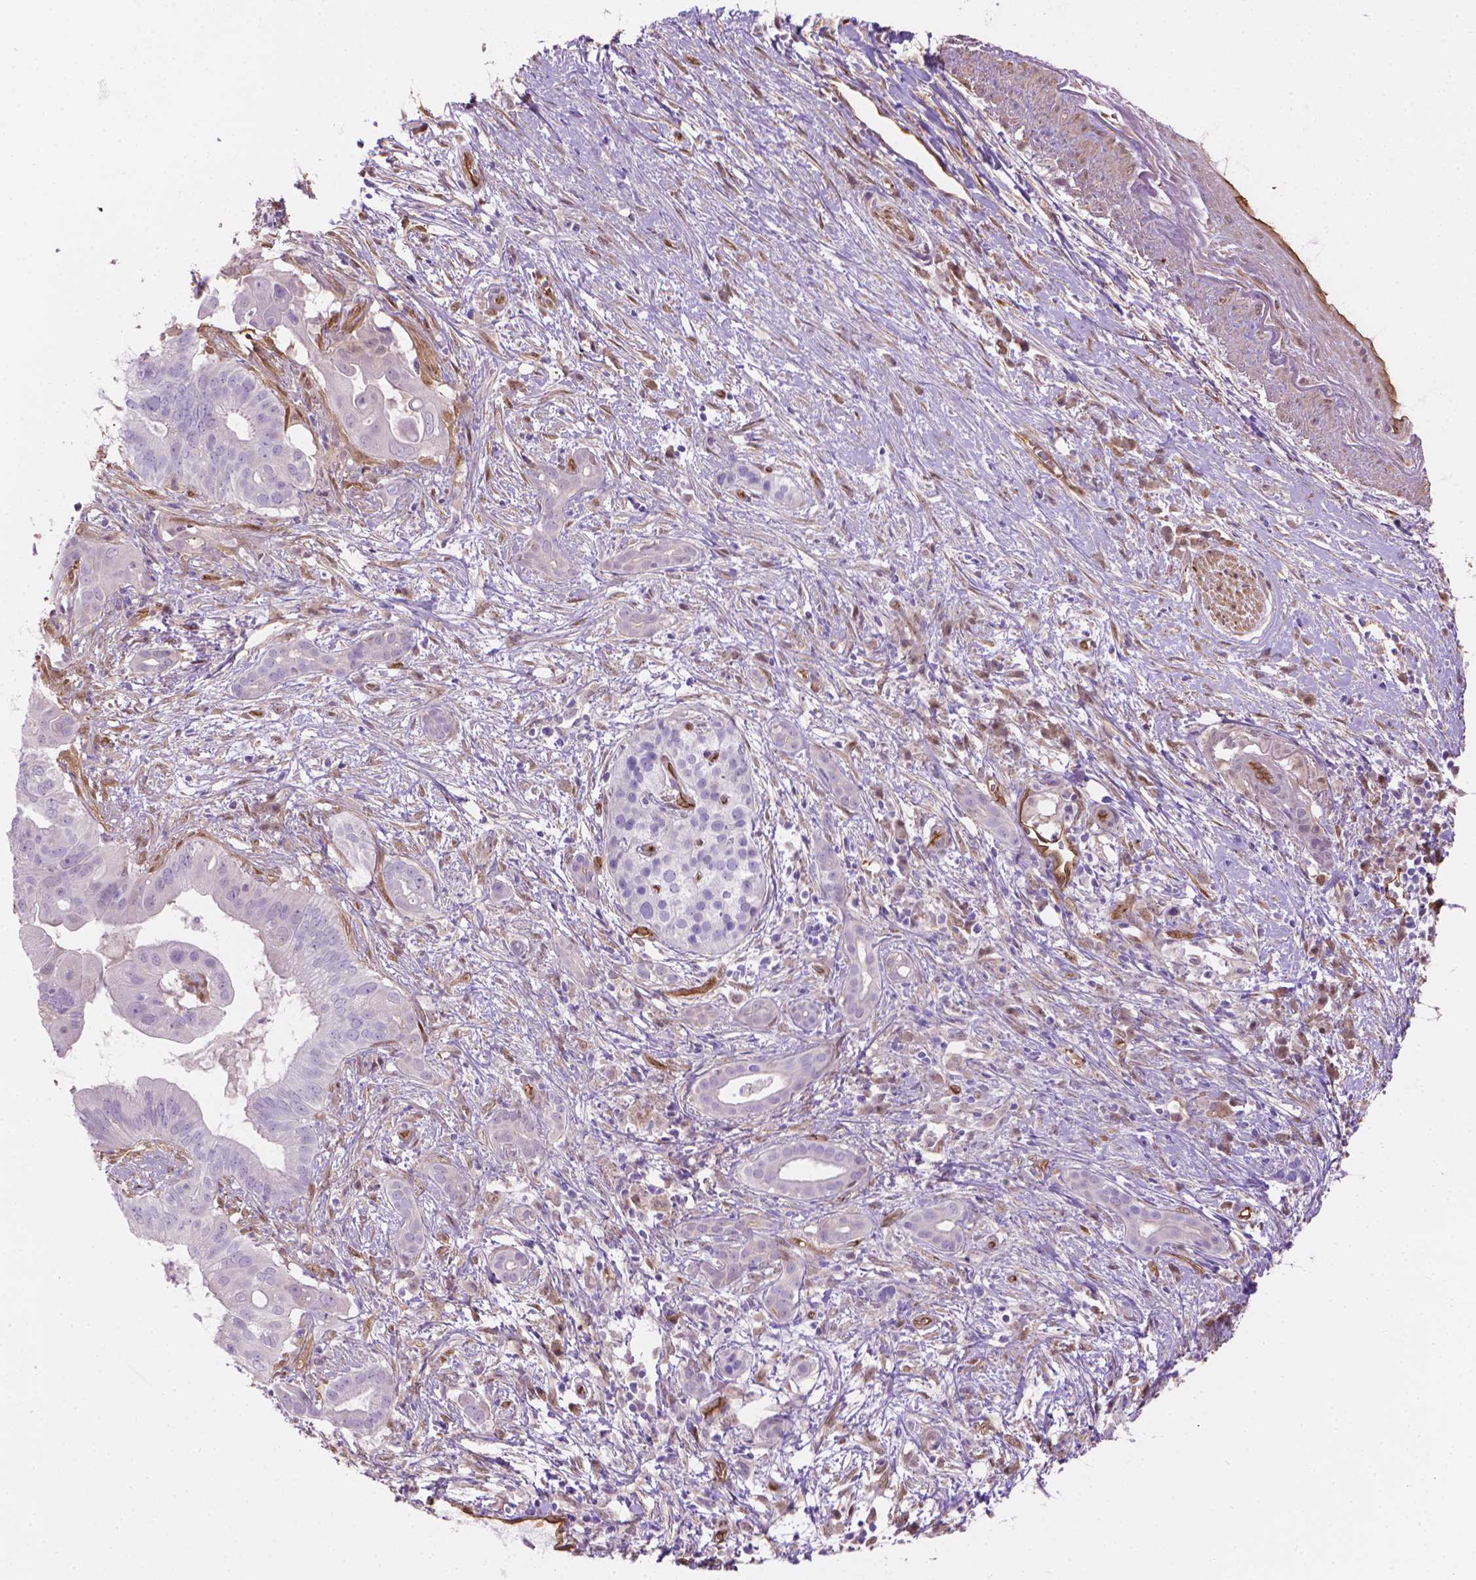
{"staining": {"intensity": "negative", "quantity": "none", "location": "none"}, "tissue": "pancreatic cancer", "cell_type": "Tumor cells", "image_type": "cancer", "snomed": [{"axis": "morphology", "description": "Adenocarcinoma, NOS"}, {"axis": "topography", "description": "Pancreas"}], "caption": "A high-resolution histopathology image shows IHC staining of adenocarcinoma (pancreatic), which displays no significant positivity in tumor cells.", "gene": "CLIC4", "patient": {"sex": "male", "age": 61}}